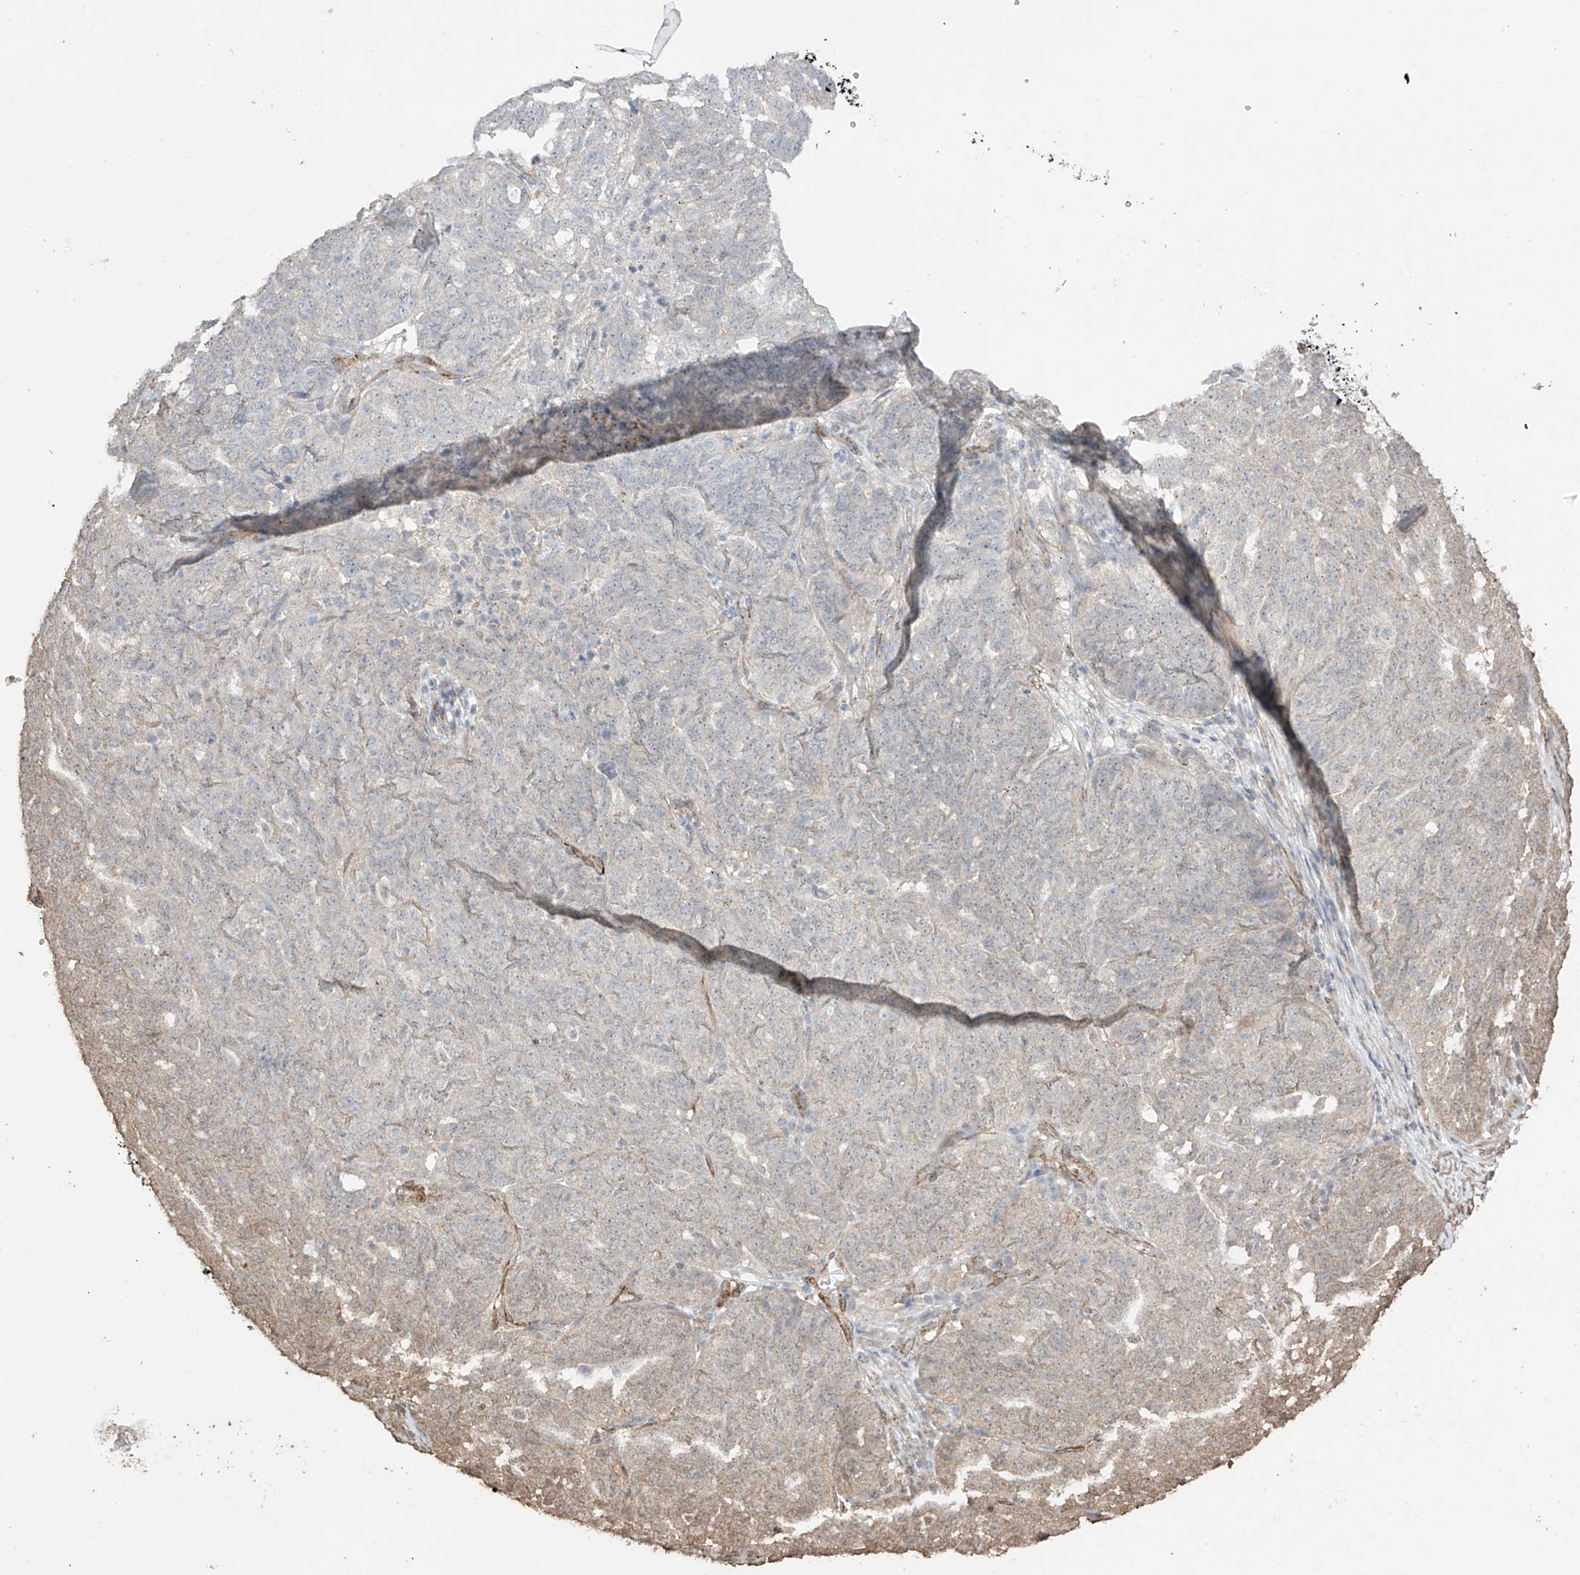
{"staining": {"intensity": "weak", "quantity": "25%-75%", "location": "cytoplasmic/membranous"}, "tissue": "ovarian cancer", "cell_type": "Tumor cells", "image_type": "cancer", "snomed": [{"axis": "morphology", "description": "Cystadenocarcinoma, serous, NOS"}, {"axis": "topography", "description": "Ovary"}], "caption": "A brown stain highlights weak cytoplasmic/membranous expression of a protein in human ovarian cancer tumor cells.", "gene": "TTLL5", "patient": {"sex": "female", "age": 59}}